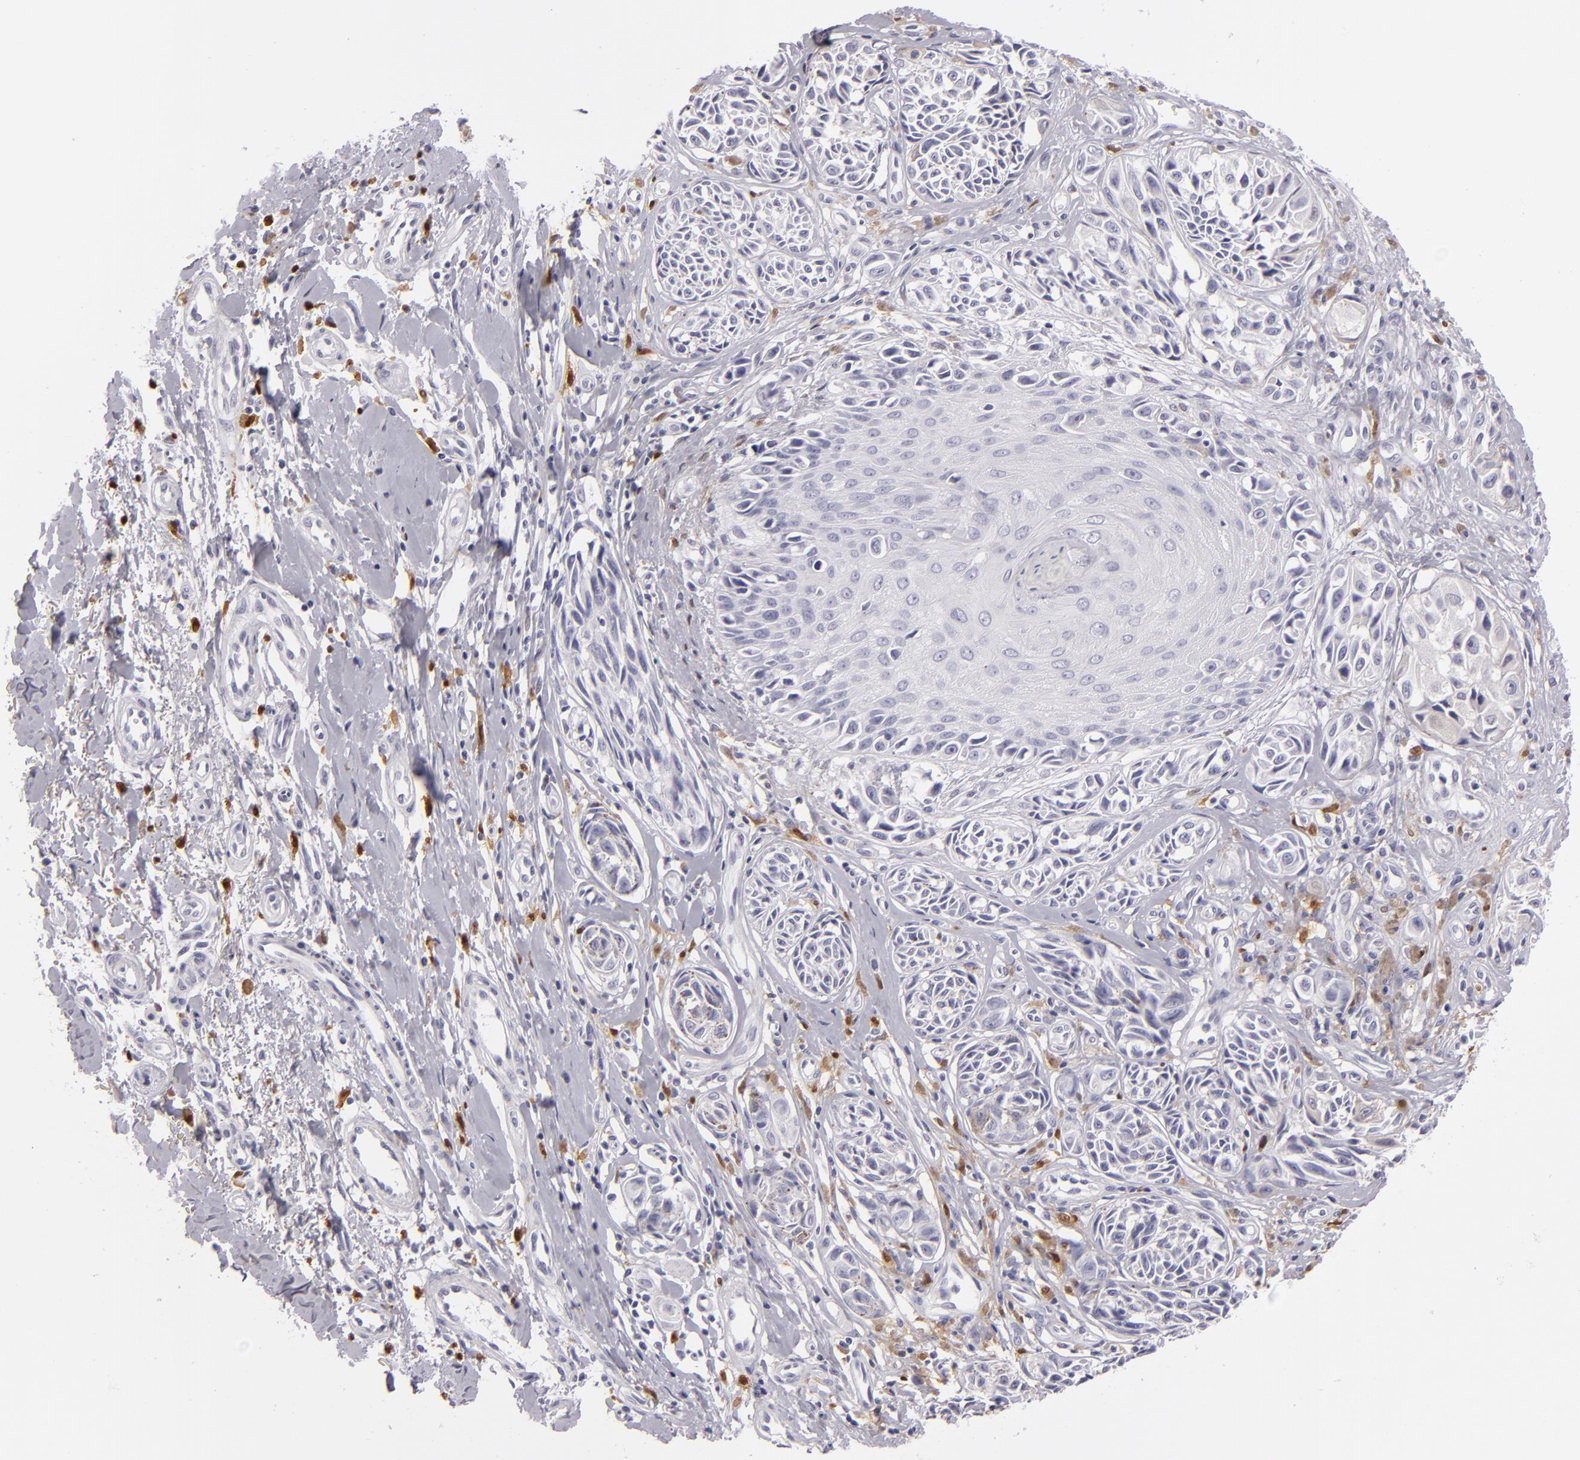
{"staining": {"intensity": "negative", "quantity": "none", "location": "none"}, "tissue": "melanoma", "cell_type": "Tumor cells", "image_type": "cancer", "snomed": [{"axis": "morphology", "description": "Malignant melanoma, NOS"}, {"axis": "topography", "description": "Skin"}], "caption": "Human melanoma stained for a protein using immunohistochemistry (IHC) demonstrates no expression in tumor cells.", "gene": "F13A1", "patient": {"sex": "male", "age": 67}}